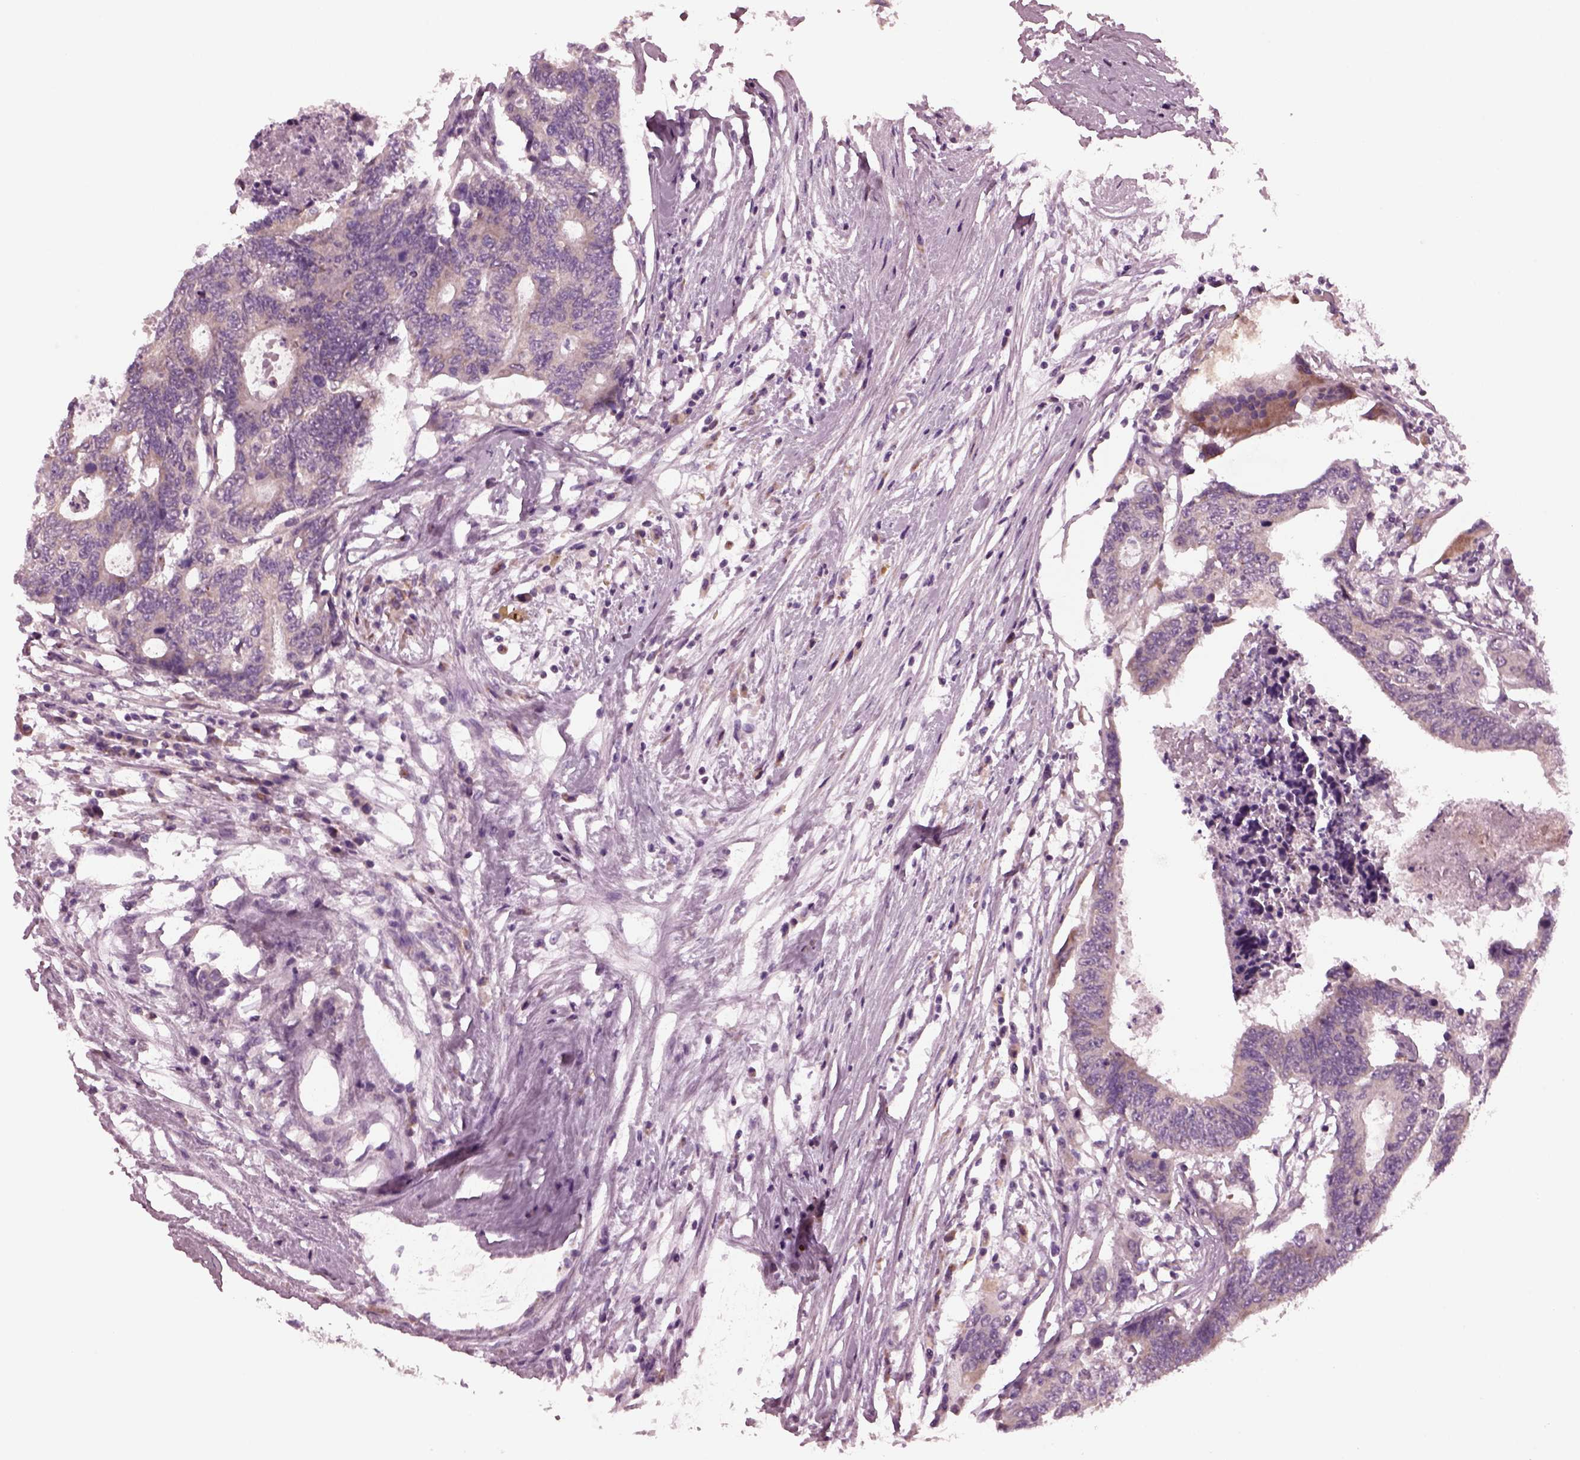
{"staining": {"intensity": "weak", "quantity": "25%-75%", "location": "cytoplasmic/membranous"}, "tissue": "colorectal cancer", "cell_type": "Tumor cells", "image_type": "cancer", "snomed": [{"axis": "morphology", "description": "Adenocarcinoma, NOS"}, {"axis": "topography", "description": "Colon"}], "caption": "Brown immunohistochemical staining in colorectal cancer (adenocarcinoma) reveals weak cytoplasmic/membranous expression in about 25%-75% of tumor cells.", "gene": "AP4M1", "patient": {"sex": "female", "age": 48}}